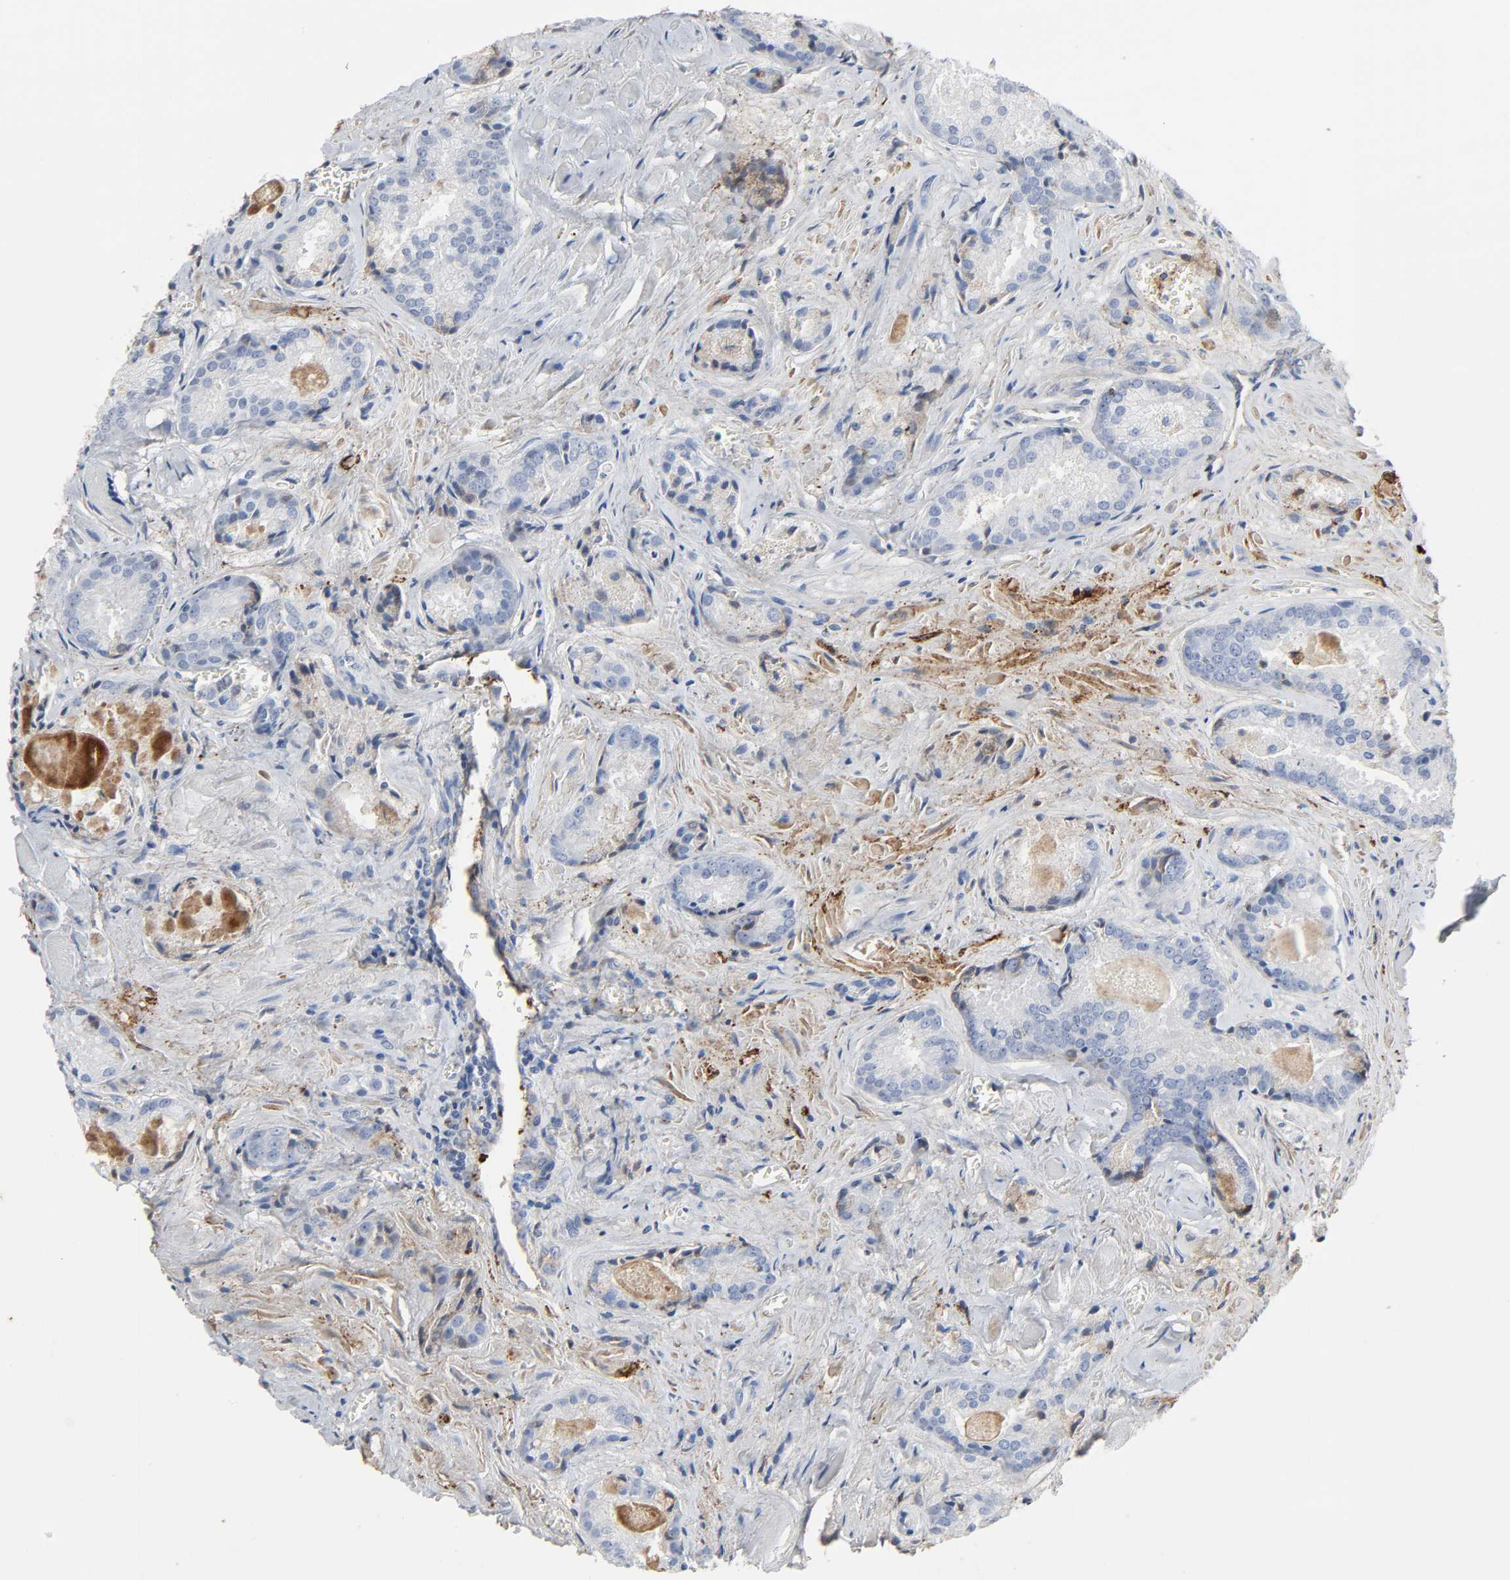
{"staining": {"intensity": "weak", "quantity": "<25%", "location": "cytoplasmic/membranous"}, "tissue": "prostate cancer", "cell_type": "Tumor cells", "image_type": "cancer", "snomed": [{"axis": "morphology", "description": "Adenocarcinoma, Low grade"}, {"axis": "topography", "description": "Prostate"}], "caption": "The micrograph reveals no significant expression in tumor cells of adenocarcinoma (low-grade) (prostate).", "gene": "C3", "patient": {"sex": "male", "age": 64}}